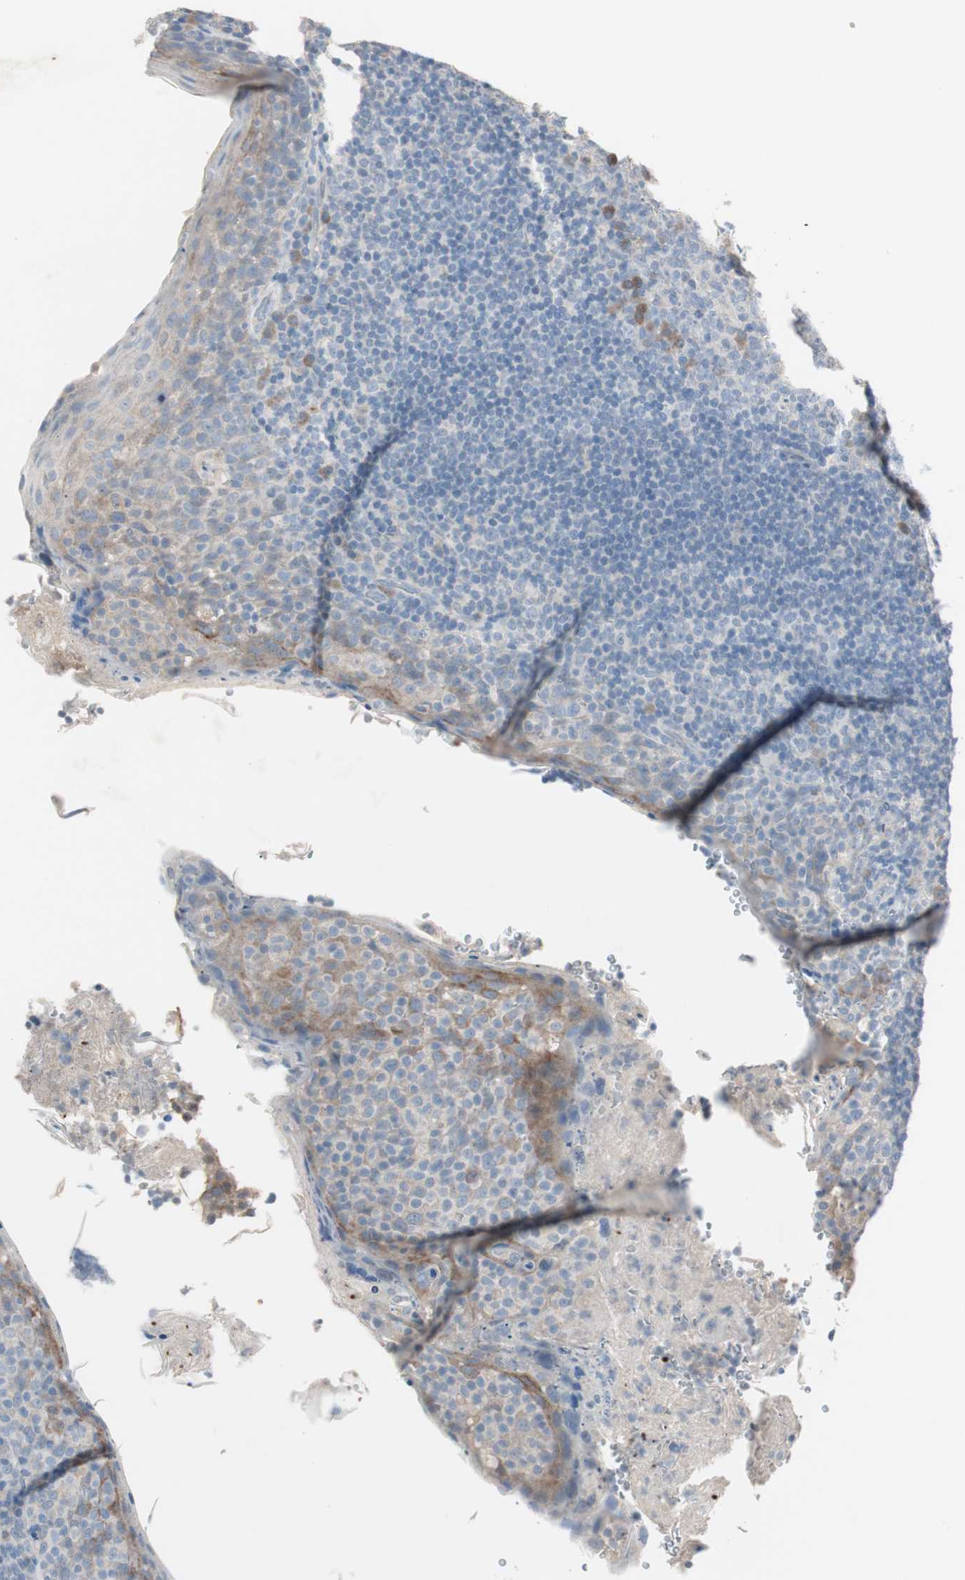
{"staining": {"intensity": "moderate", "quantity": "<25%", "location": "cytoplasmic/membranous"}, "tissue": "tonsil", "cell_type": "Germinal center cells", "image_type": "normal", "snomed": [{"axis": "morphology", "description": "Normal tissue, NOS"}, {"axis": "topography", "description": "Tonsil"}], "caption": "Immunohistochemistry (DAB (3,3'-diaminobenzidine)) staining of unremarkable tonsil exhibits moderate cytoplasmic/membranous protein positivity in approximately <25% of germinal center cells.", "gene": "KHK", "patient": {"sex": "male", "age": 17}}